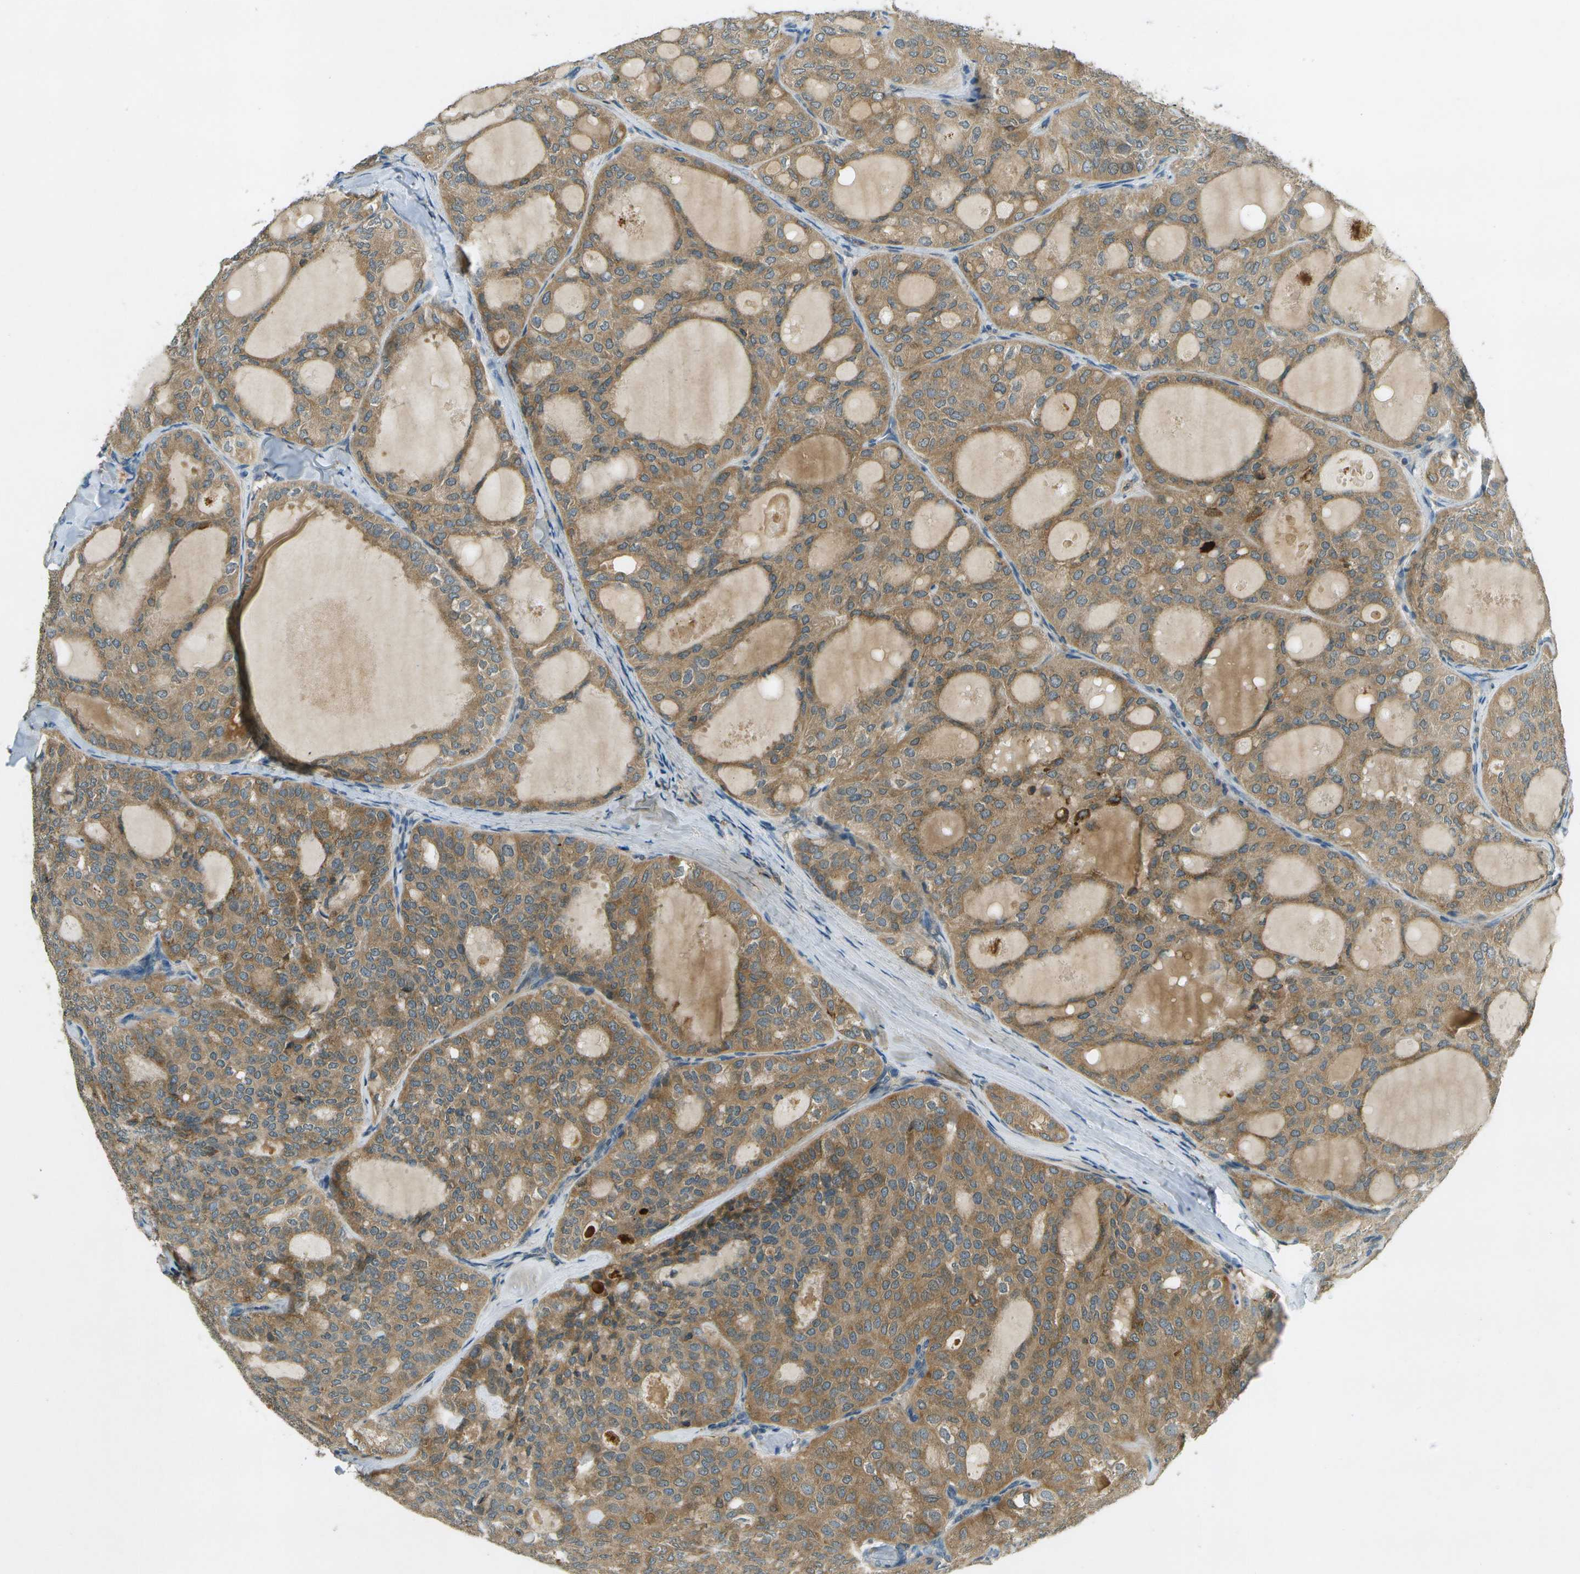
{"staining": {"intensity": "moderate", "quantity": ">75%", "location": "cytoplasmic/membranous"}, "tissue": "thyroid cancer", "cell_type": "Tumor cells", "image_type": "cancer", "snomed": [{"axis": "morphology", "description": "Follicular adenoma carcinoma, NOS"}, {"axis": "topography", "description": "Thyroid gland"}], "caption": "Immunohistochemical staining of thyroid follicular adenoma carcinoma displays medium levels of moderate cytoplasmic/membranous protein positivity in approximately >75% of tumor cells.", "gene": "NUDT4", "patient": {"sex": "male", "age": 75}}